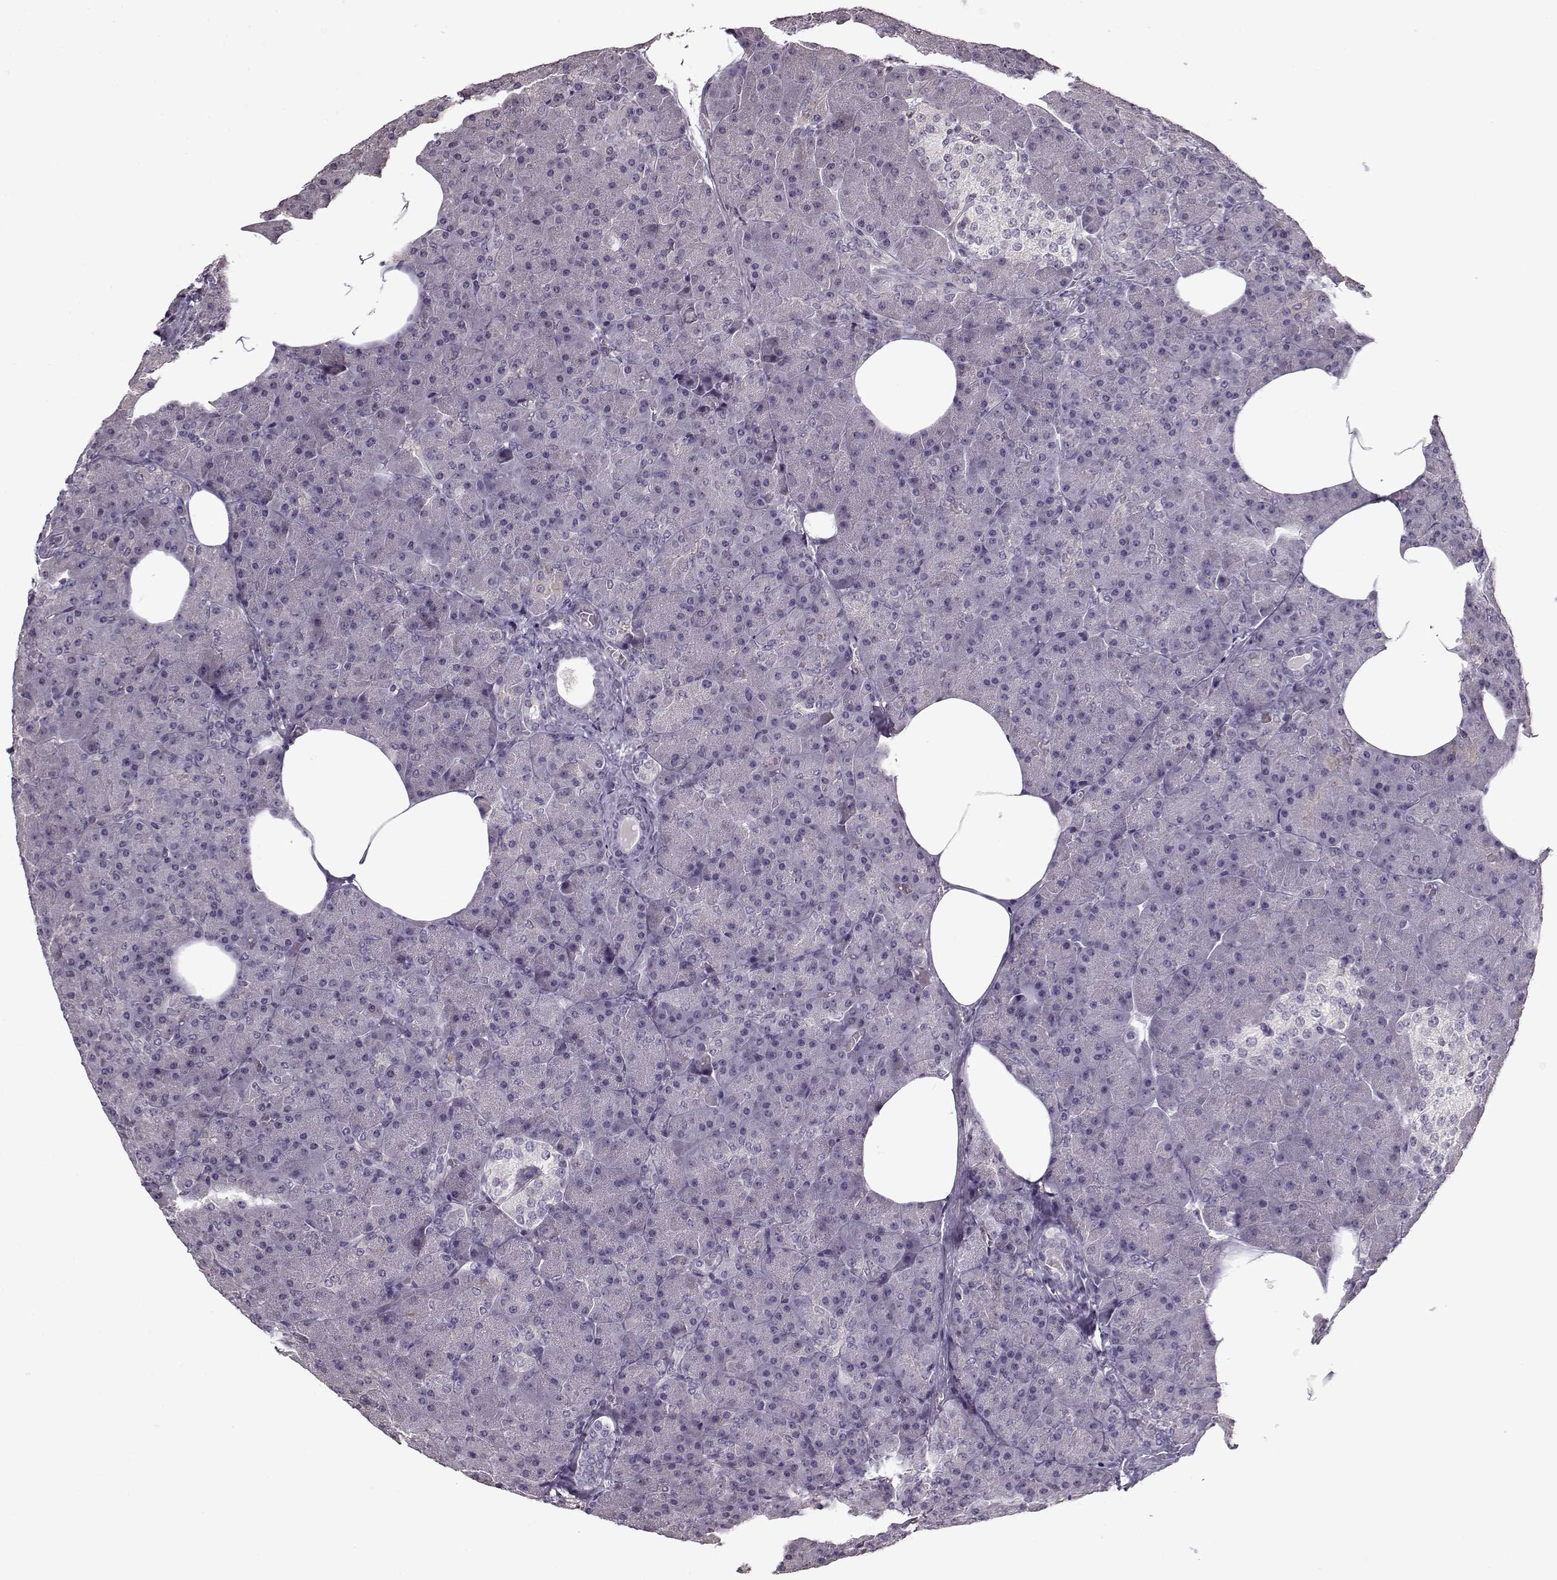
{"staining": {"intensity": "negative", "quantity": "none", "location": "none"}, "tissue": "pancreas", "cell_type": "Exocrine glandular cells", "image_type": "normal", "snomed": [{"axis": "morphology", "description": "Normal tissue, NOS"}, {"axis": "topography", "description": "Pancreas"}], "caption": "High magnification brightfield microscopy of benign pancreas stained with DAB (brown) and counterstained with hematoxylin (blue): exocrine glandular cells show no significant positivity.", "gene": "ACOT11", "patient": {"sex": "female", "age": 45}}